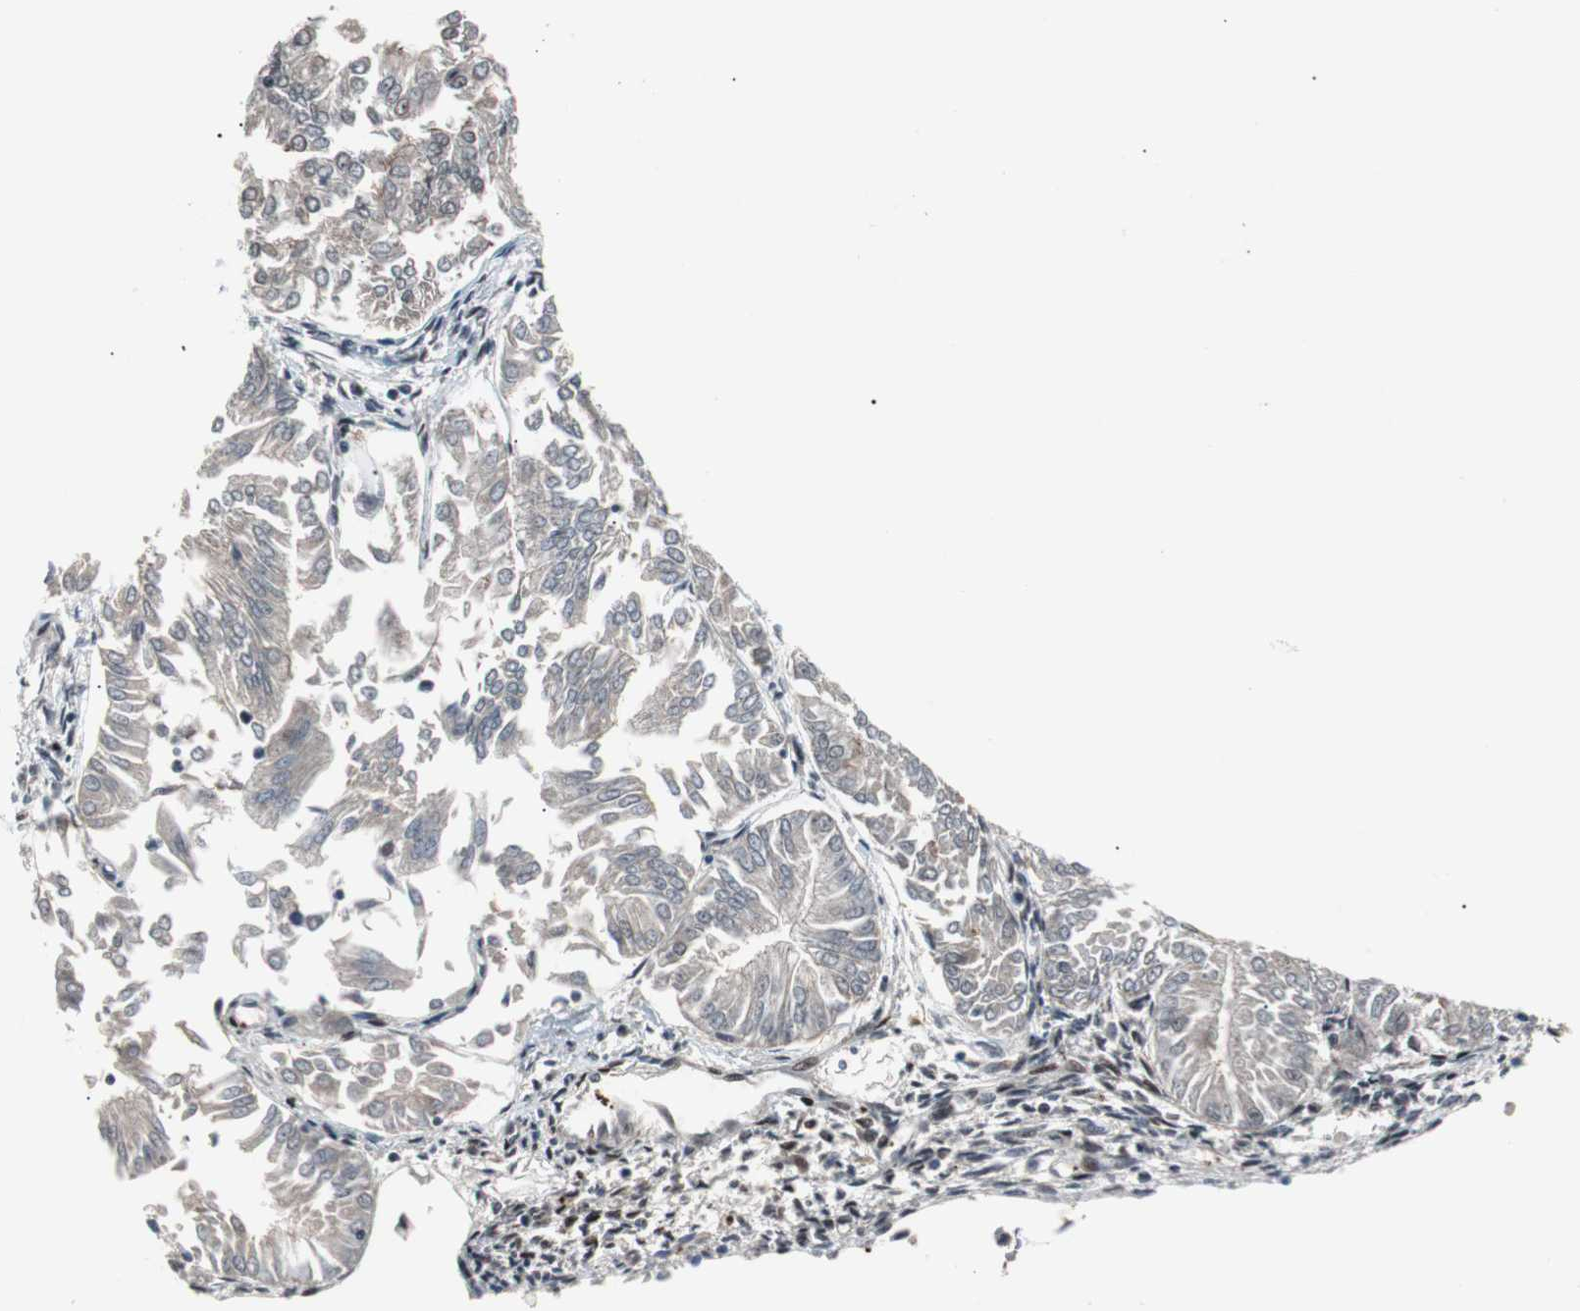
{"staining": {"intensity": "negative", "quantity": "none", "location": "none"}, "tissue": "endometrial cancer", "cell_type": "Tumor cells", "image_type": "cancer", "snomed": [{"axis": "morphology", "description": "Adenocarcinoma, NOS"}, {"axis": "topography", "description": "Endometrium"}], "caption": "Adenocarcinoma (endometrial) stained for a protein using IHC shows no expression tumor cells.", "gene": "NBL1", "patient": {"sex": "female", "age": 53}}